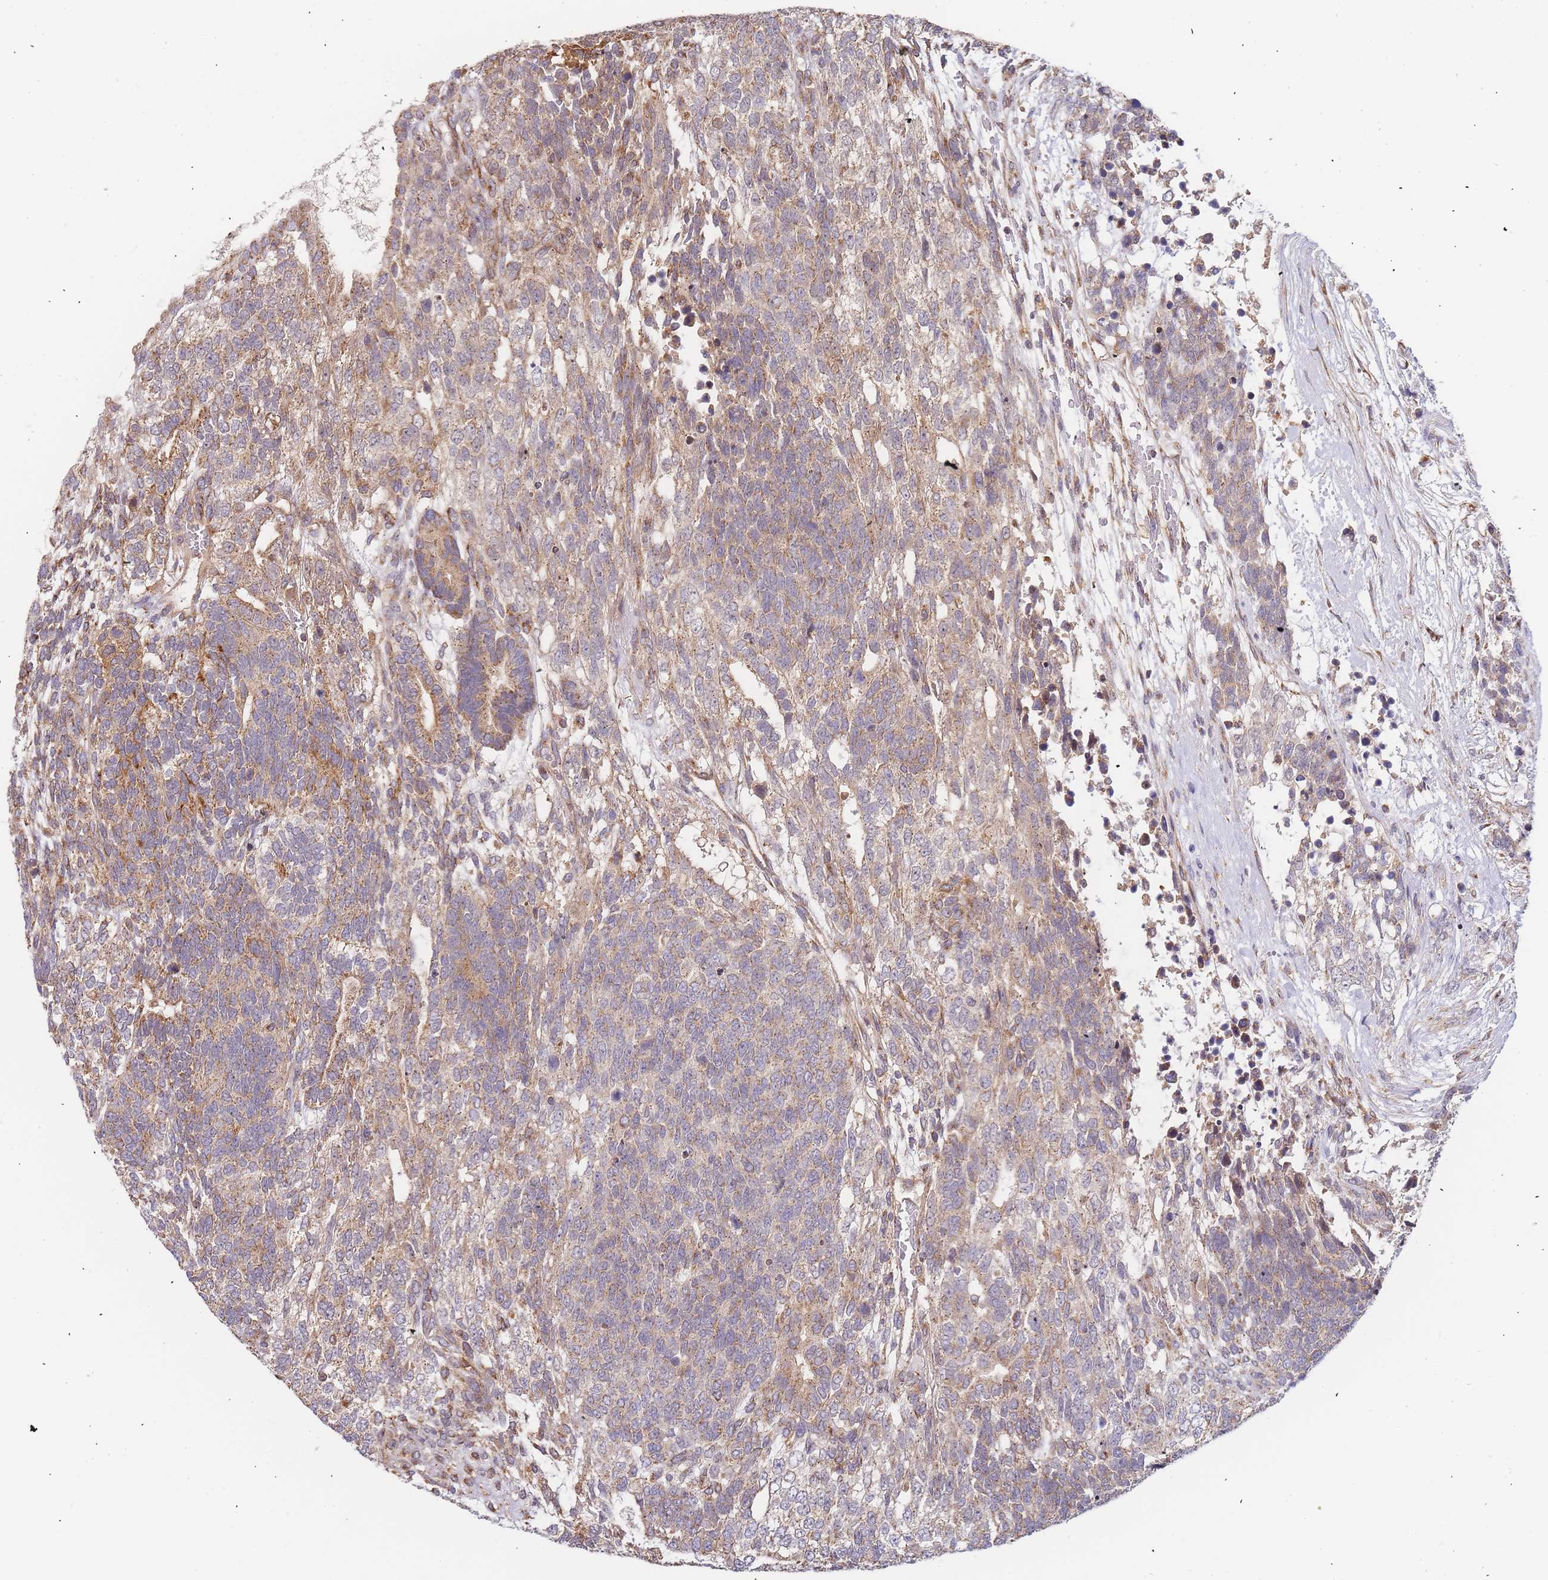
{"staining": {"intensity": "moderate", "quantity": "25%-75%", "location": "cytoplasmic/membranous"}, "tissue": "testis cancer", "cell_type": "Tumor cells", "image_type": "cancer", "snomed": [{"axis": "morphology", "description": "Carcinoma, Embryonal, NOS"}, {"axis": "topography", "description": "Testis"}], "caption": "Immunohistochemistry (IHC) image of neoplastic tissue: human testis cancer (embryonal carcinoma) stained using immunohistochemistry (IHC) shows medium levels of moderate protein expression localized specifically in the cytoplasmic/membranous of tumor cells, appearing as a cytoplasmic/membranous brown color.", "gene": "ADCY9", "patient": {"sex": "male", "age": 23}}